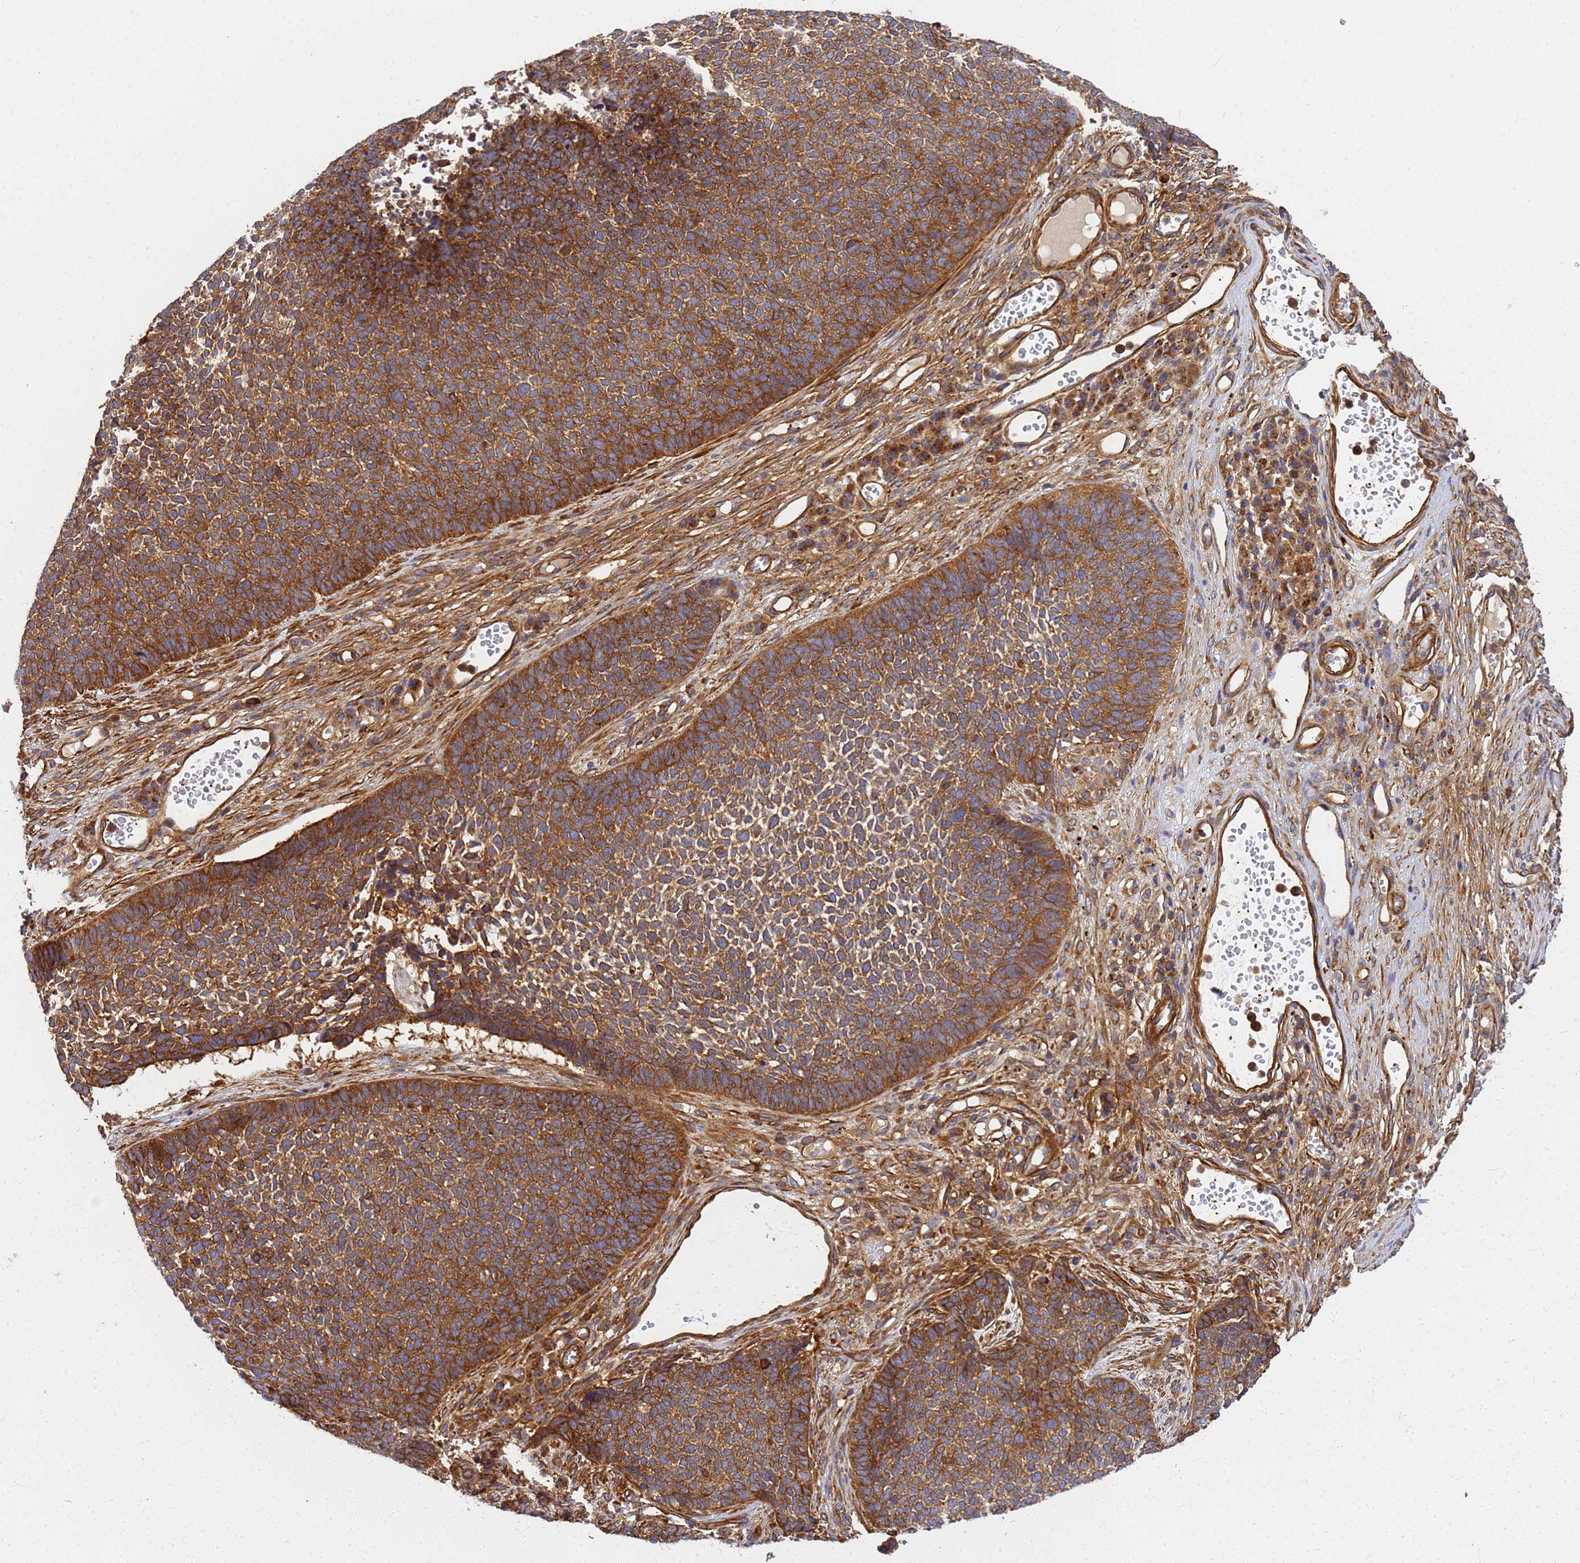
{"staining": {"intensity": "moderate", "quantity": ">75%", "location": "cytoplasmic/membranous"}, "tissue": "skin cancer", "cell_type": "Tumor cells", "image_type": "cancer", "snomed": [{"axis": "morphology", "description": "Basal cell carcinoma"}, {"axis": "topography", "description": "Skin"}], "caption": "Immunohistochemical staining of skin cancer exhibits moderate cytoplasmic/membranous protein staining in approximately >75% of tumor cells.", "gene": "C2CD5", "patient": {"sex": "female", "age": 84}}